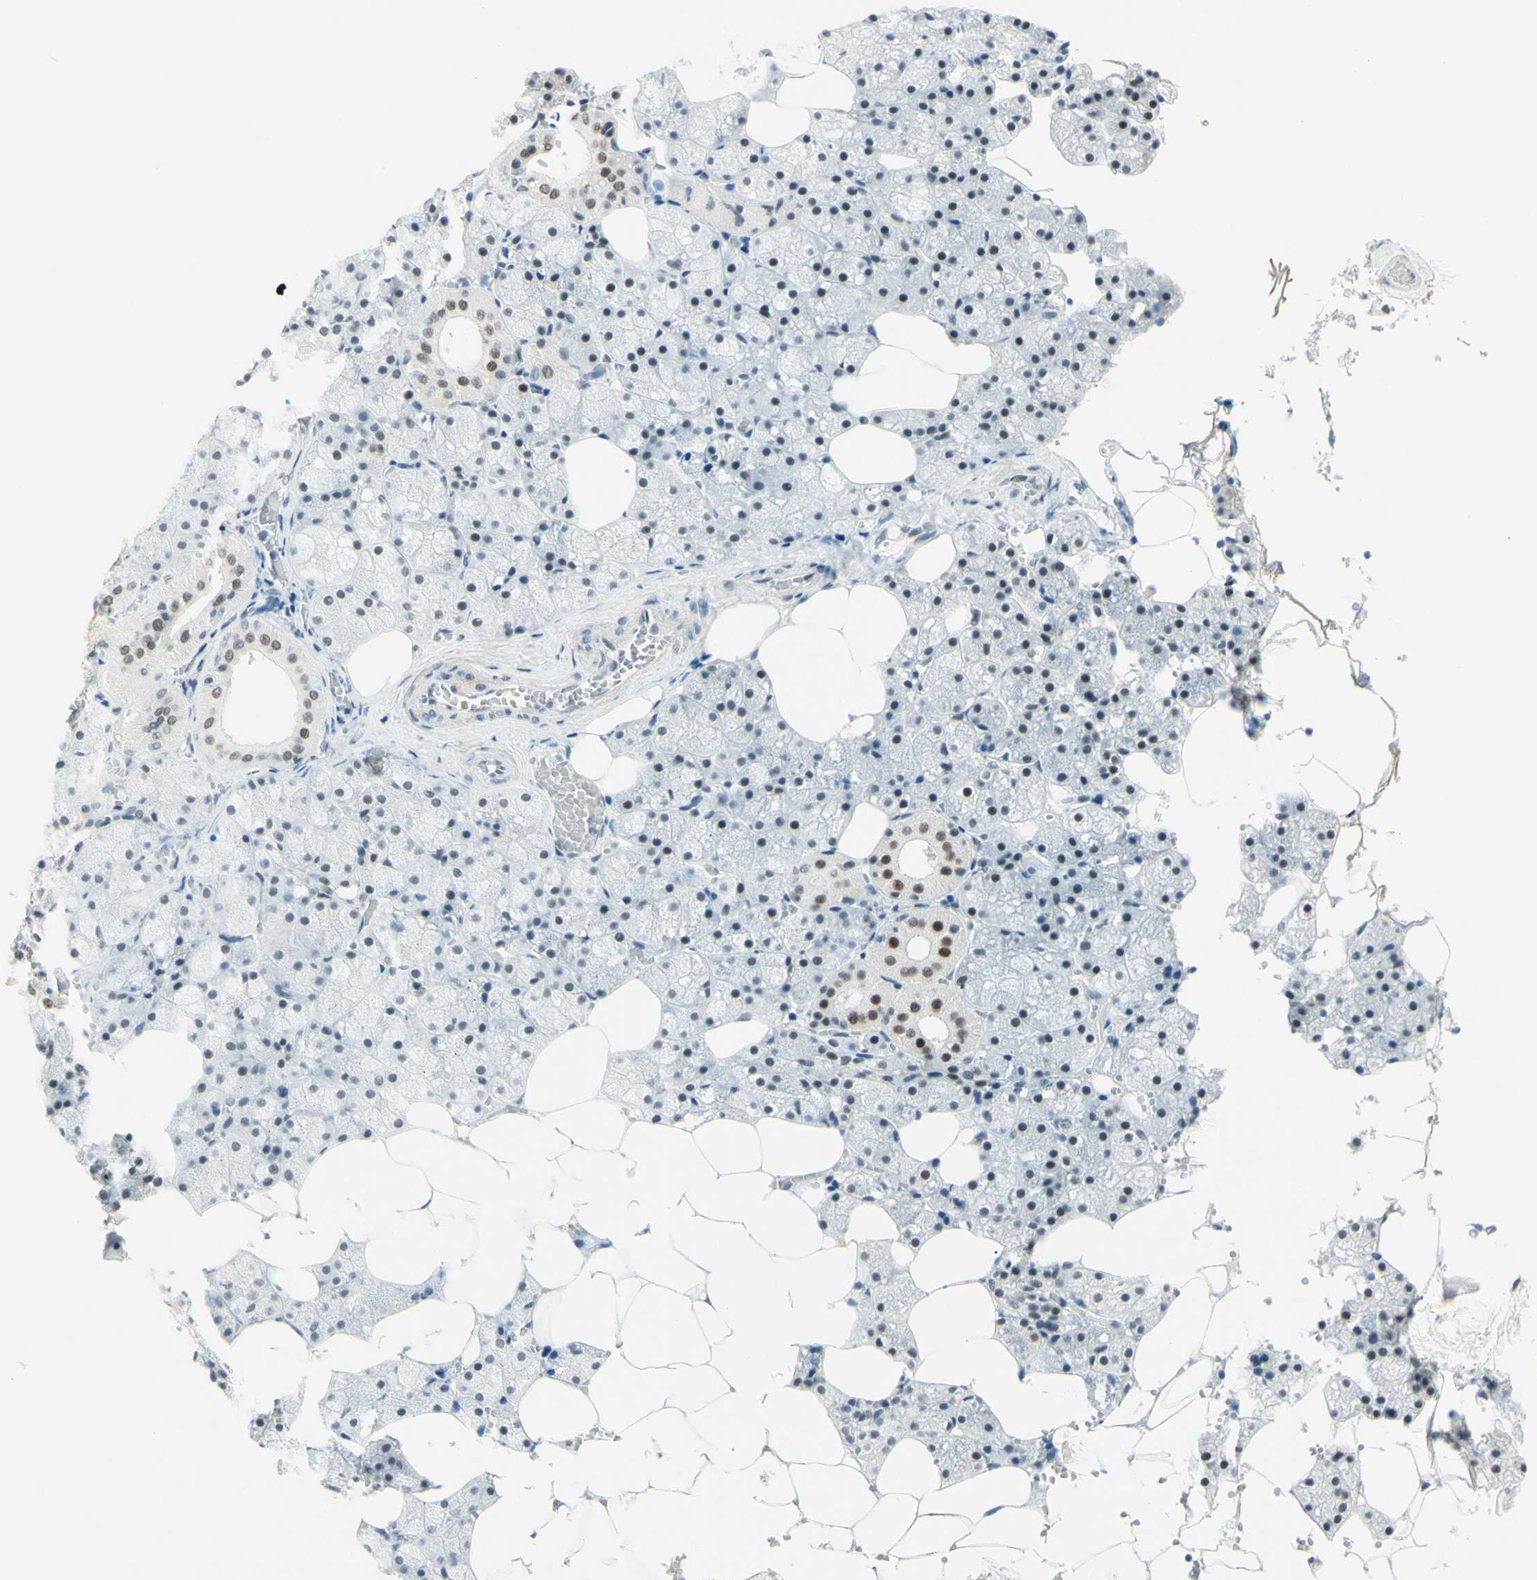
{"staining": {"intensity": "moderate", "quantity": "<25%", "location": "nuclear"}, "tissue": "salivary gland", "cell_type": "Glandular cells", "image_type": "normal", "snomed": [{"axis": "morphology", "description": "Normal tissue, NOS"}, {"axis": "topography", "description": "Salivary gland"}], "caption": "This micrograph demonstrates immunohistochemistry staining of benign human salivary gland, with low moderate nuclear expression in approximately <25% of glandular cells.", "gene": "PMS2", "patient": {"sex": "male", "age": 62}}